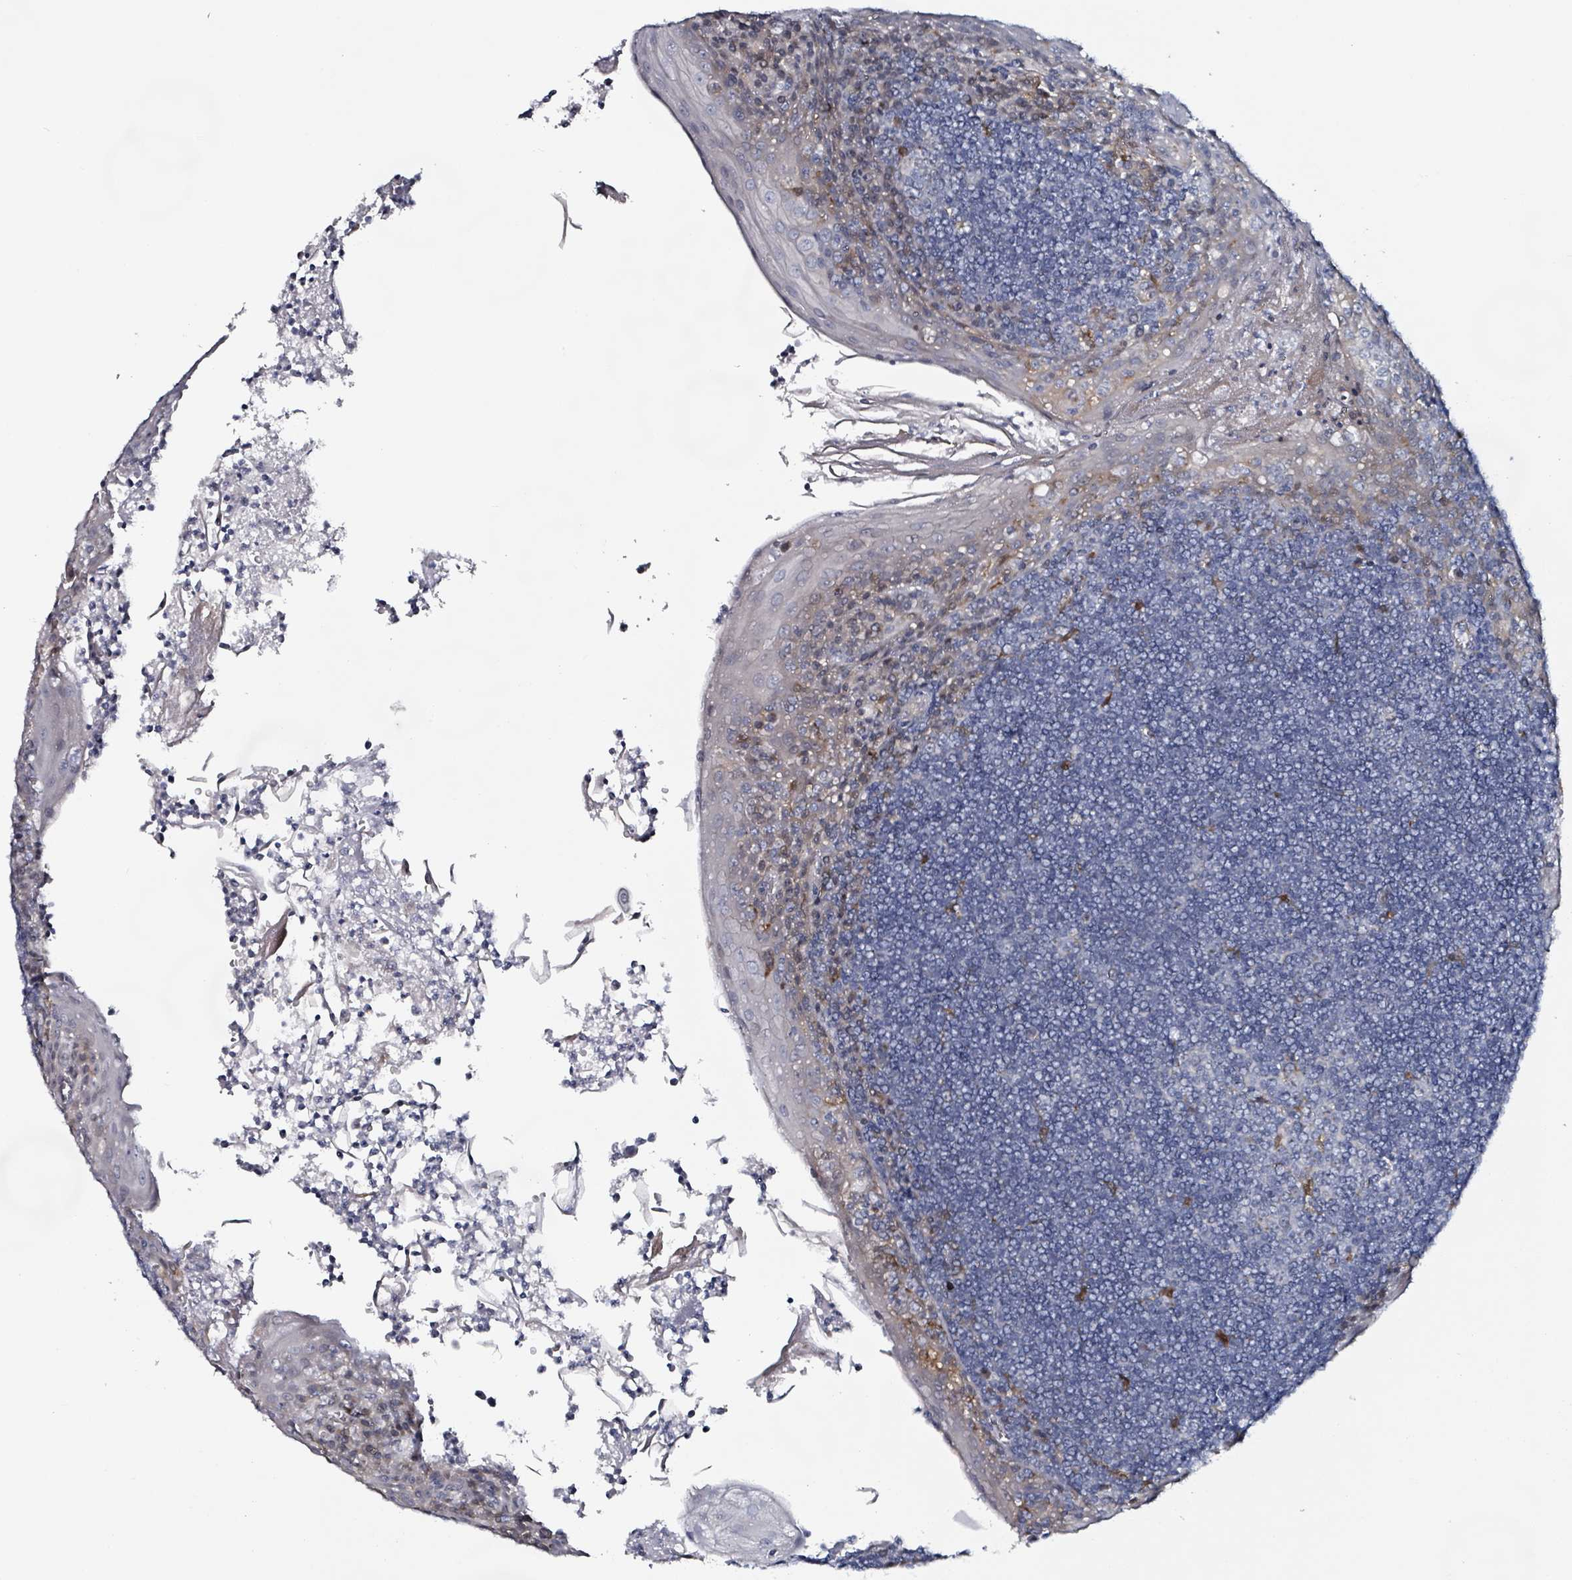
{"staining": {"intensity": "weak", "quantity": "<25%", "location": "cytoplasmic/membranous"}, "tissue": "tonsil", "cell_type": "Germinal center cells", "image_type": "normal", "snomed": [{"axis": "morphology", "description": "Normal tissue, NOS"}, {"axis": "topography", "description": "Tonsil"}], "caption": "A micrograph of tonsil stained for a protein reveals no brown staining in germinal center cells. (DAB IHC visualized using brightfield microscopy, high magnification).", "gene": "B3GAT3", "patient": {"sex": "male", "age": 27}}